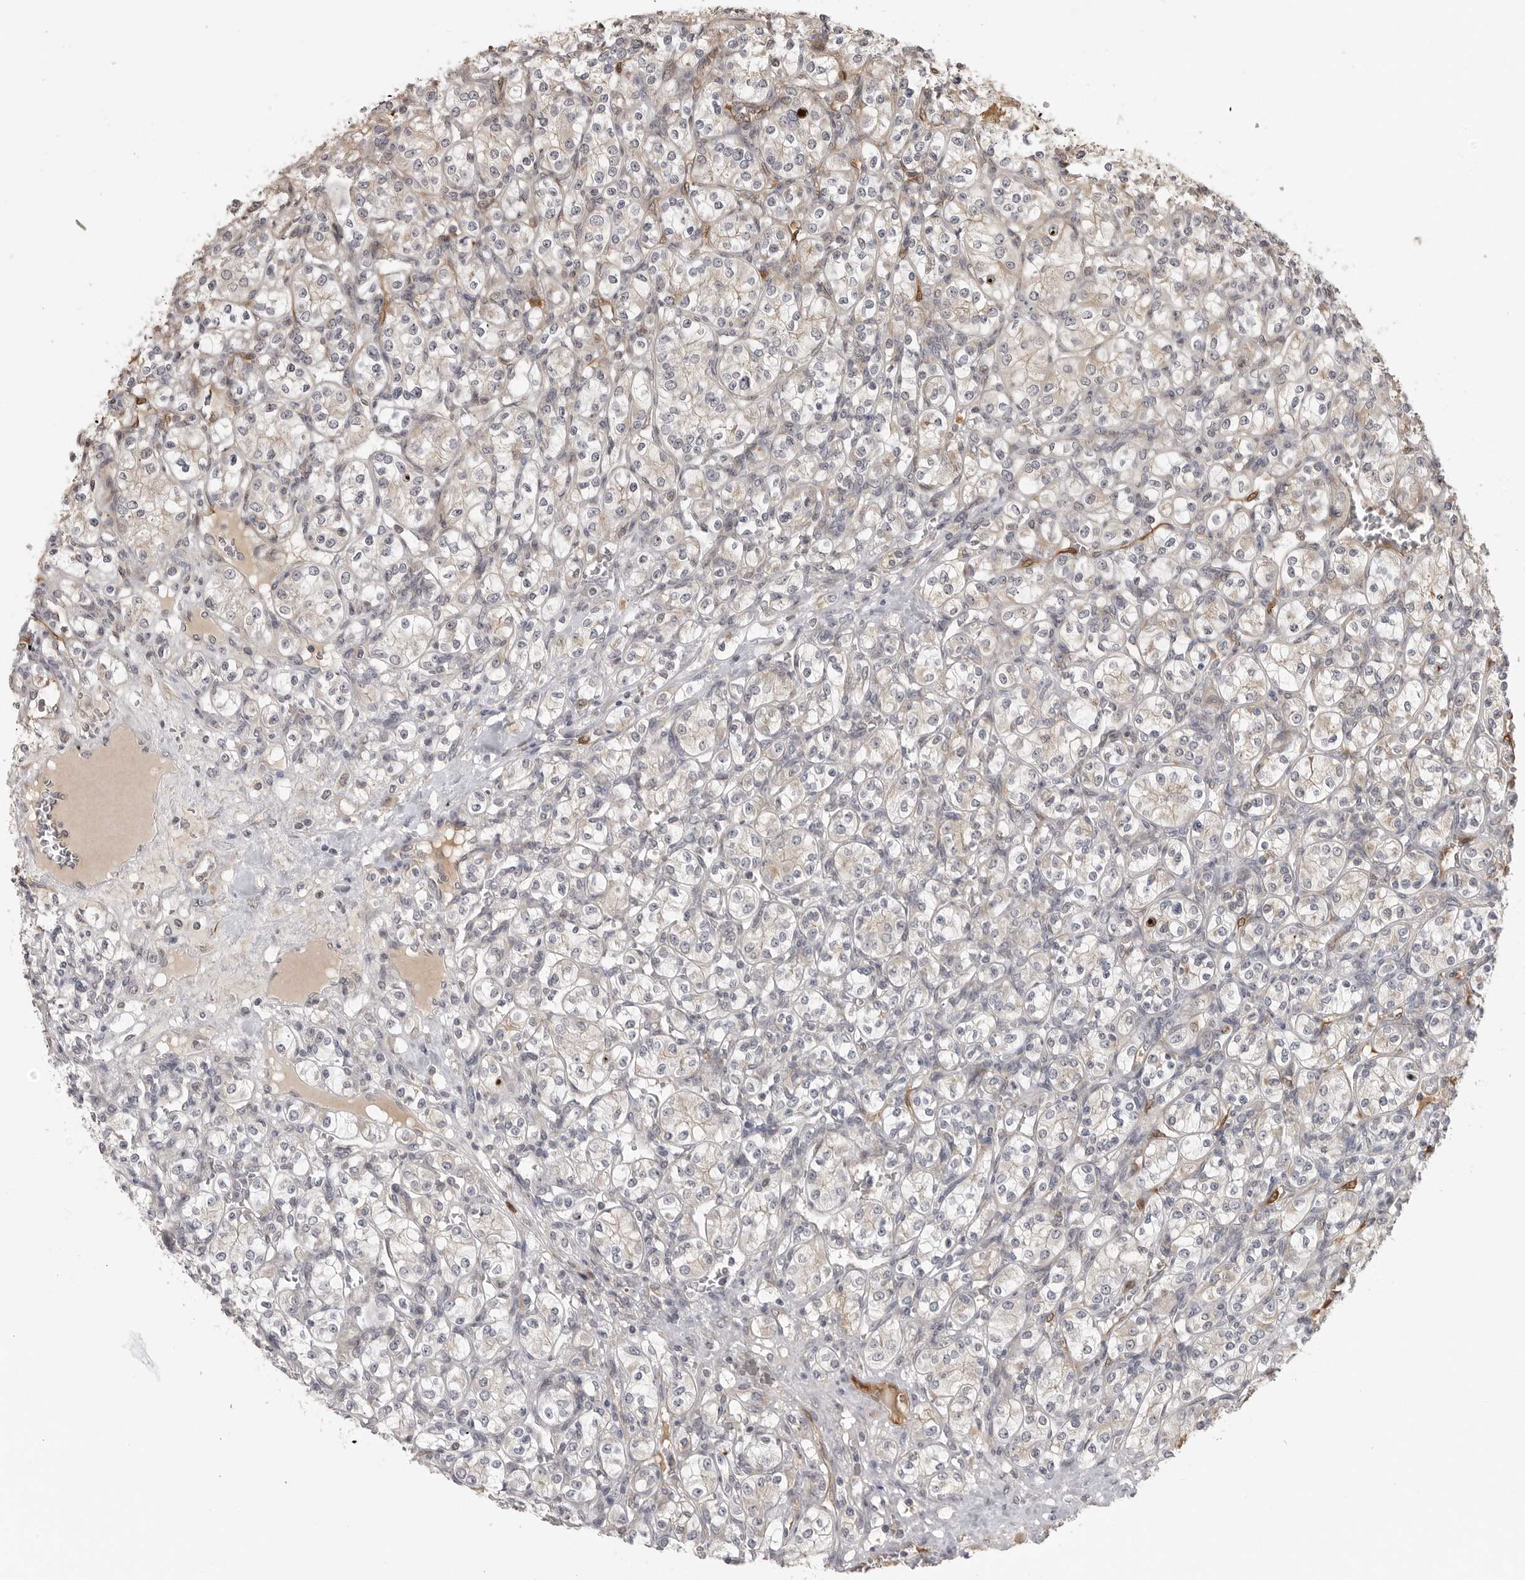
{"staining": {"intensity": "negative", "quantity": "none", "location": "none"}, "tissue": "renal cancer", "cell_type": "Tumor cells", "image_type": "cancer", "snomed": [{"axis": "morphology", "description": "Adenocarcinoma, NOS"}, {"axis": "topography", "description": "Kidney"}], "caption": "Immunohistochemistry image of human renal cancer stained for a protein (brown), which shows no positivity in tumor cells.", "gene": "IDO1", "patient": {"sex": "male", "age": 77}}